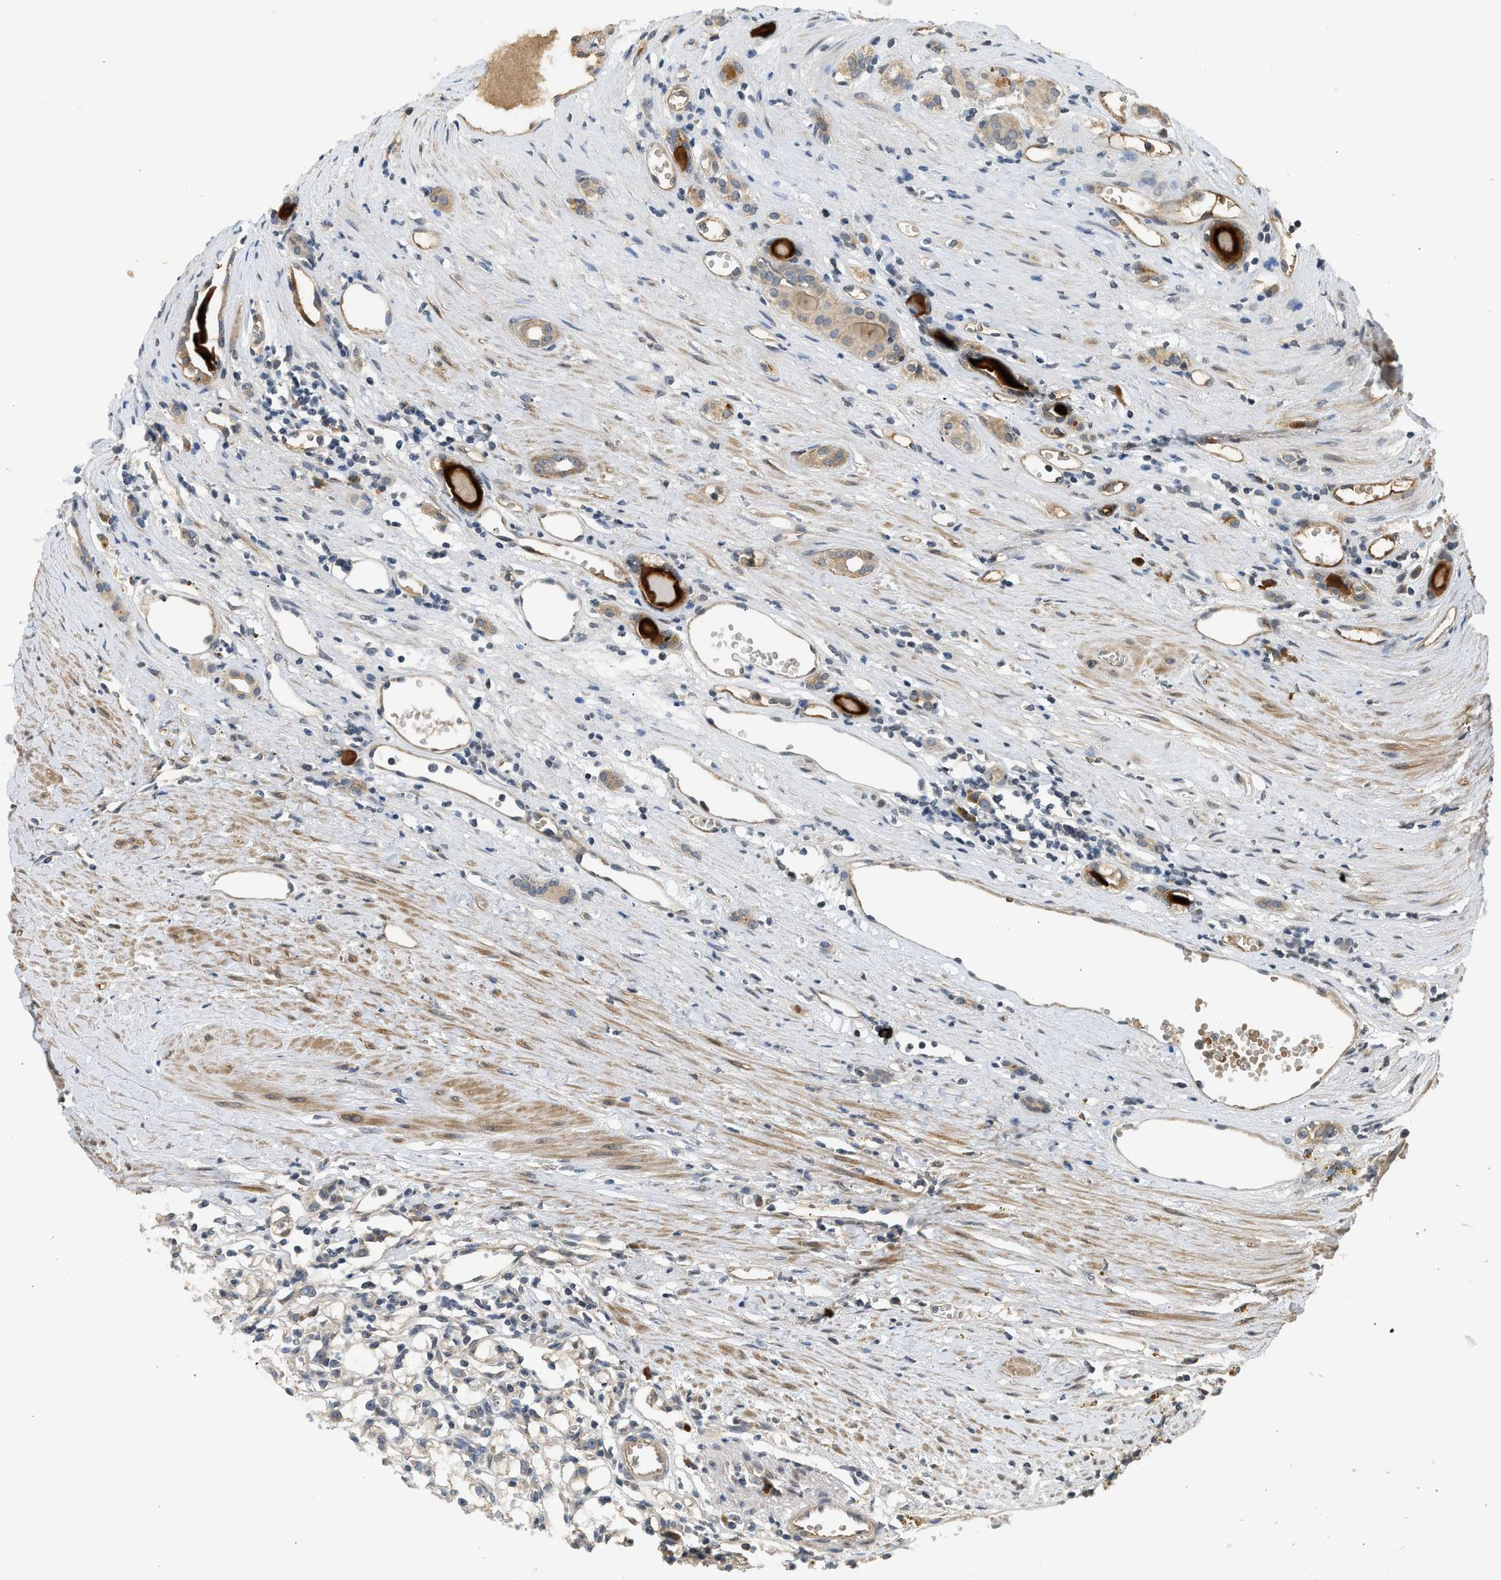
{"staining": {"intensity": "weak", "quantity": "<25%", "location": "cytoplasmic/membranous"}, "tissue": "renal cancer", "cell_type": "Tumor cells", "image_type": "cancer", "snomed": [{"axis": "morphology", "description": "Adenocarcinoma, NOS"}, {"axis": "topography", "description": "Kidney"}], "caption": "The image exhibits no staining of tumor cells in renal cancer.", "gene": "ADCY8", "patient": {"sex": "male", "age": 56}}